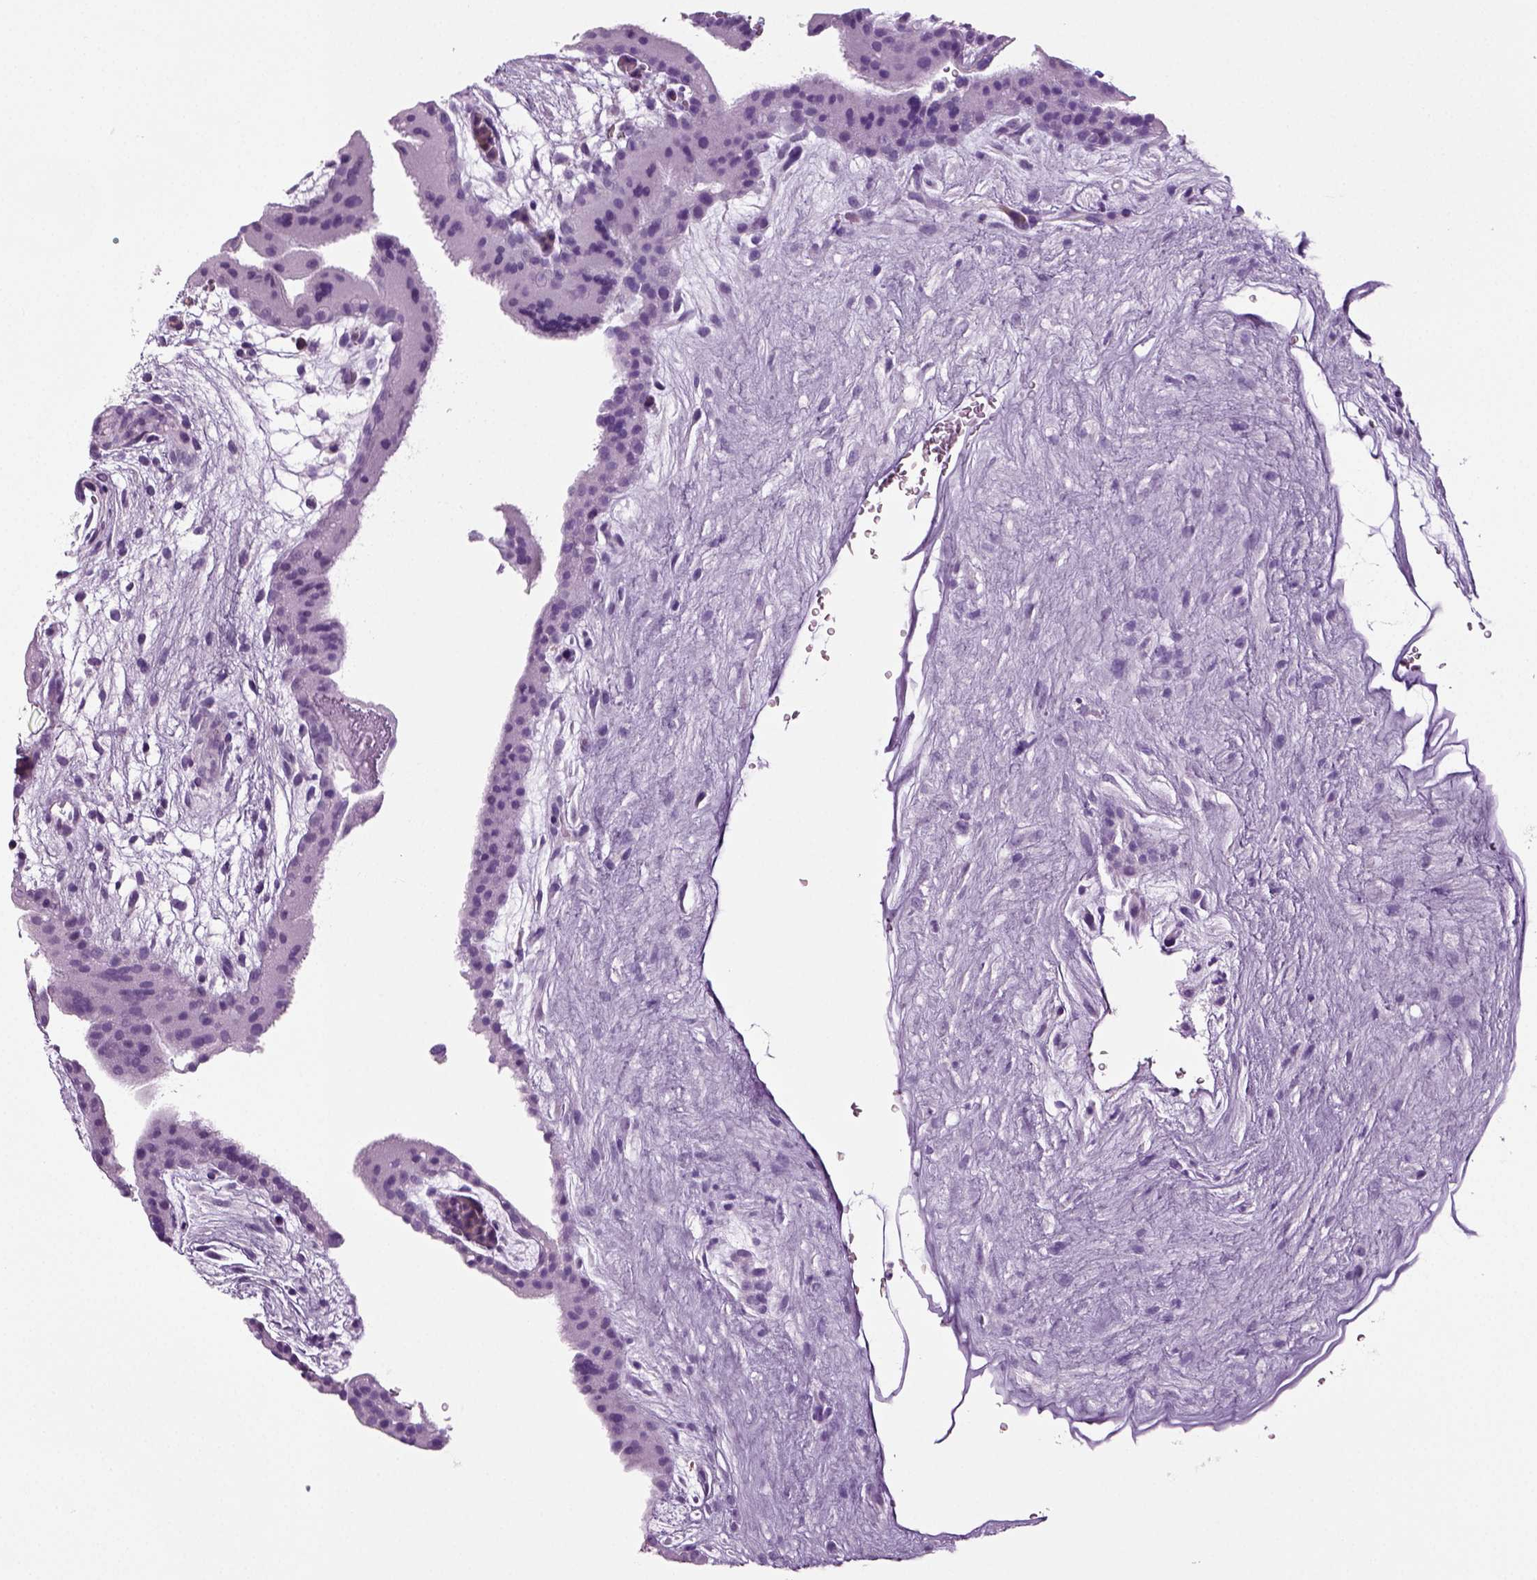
{"staining": {"intensity": "negative", "quantity": "none", "location": "none"}, "tissue": "placenta", "cell_type": "Decidual cells", "image_type": "normal", "snomed": [{"axis": "morphology", "description": "Normal tissue, NOS"}, {"axis": "topography", "description": "Placenta"}], "caption": "A high-resolution image shows immunohistochemistry staining of normal placenta, which shows no significant expression in decidual cells. The staining is performed using DAB (3,3'-diaminobenzidine) brown chromogen with nuclei counter-stained in using hematoxylin.", "gene": "CD109", "patient": {"sex": "female", "age": 19}}